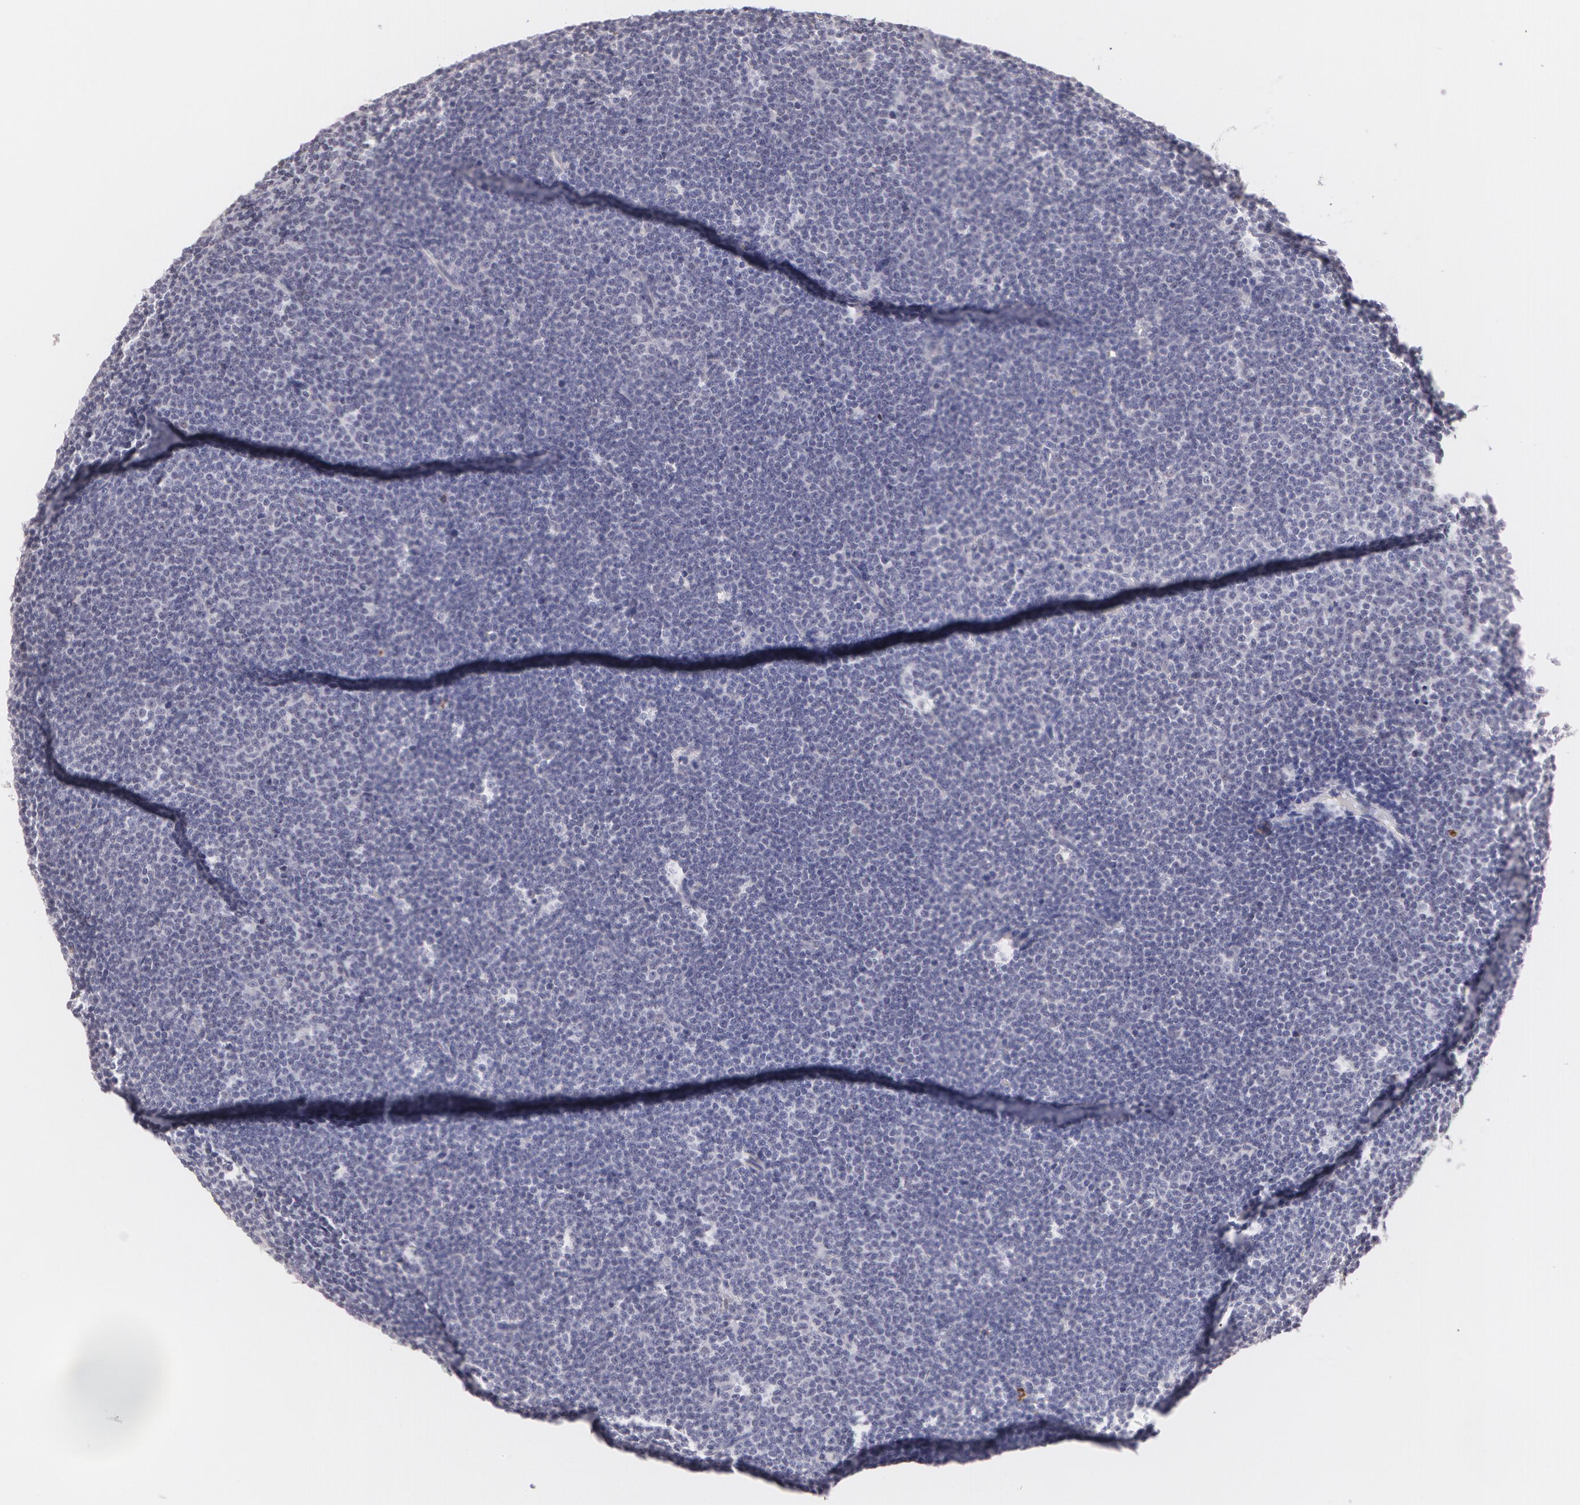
{"staining": {"intensity": "negative", "quantity": "none", "location": "none"}, "tissue": "lymphoma", "cell_type": "Tumor cells", "image_type": "cancer", "snomed": [{"axis": "morphology", "description": "Malignant lymphoma, non-Hodgkin's type, Low grade"}, {"axis": "topography", "description": "Lymph node"}], "caption": "IHC histopathology image of neoplastic tissue: human lymphoma stained with DAB displays no significant protein staining in tumor cells. (DAB (3,3'-diaminobenzidine) immunohistochemistry, high magnification).", "gene": "LBP", "patient": {"sex": "female", "age": 69}}